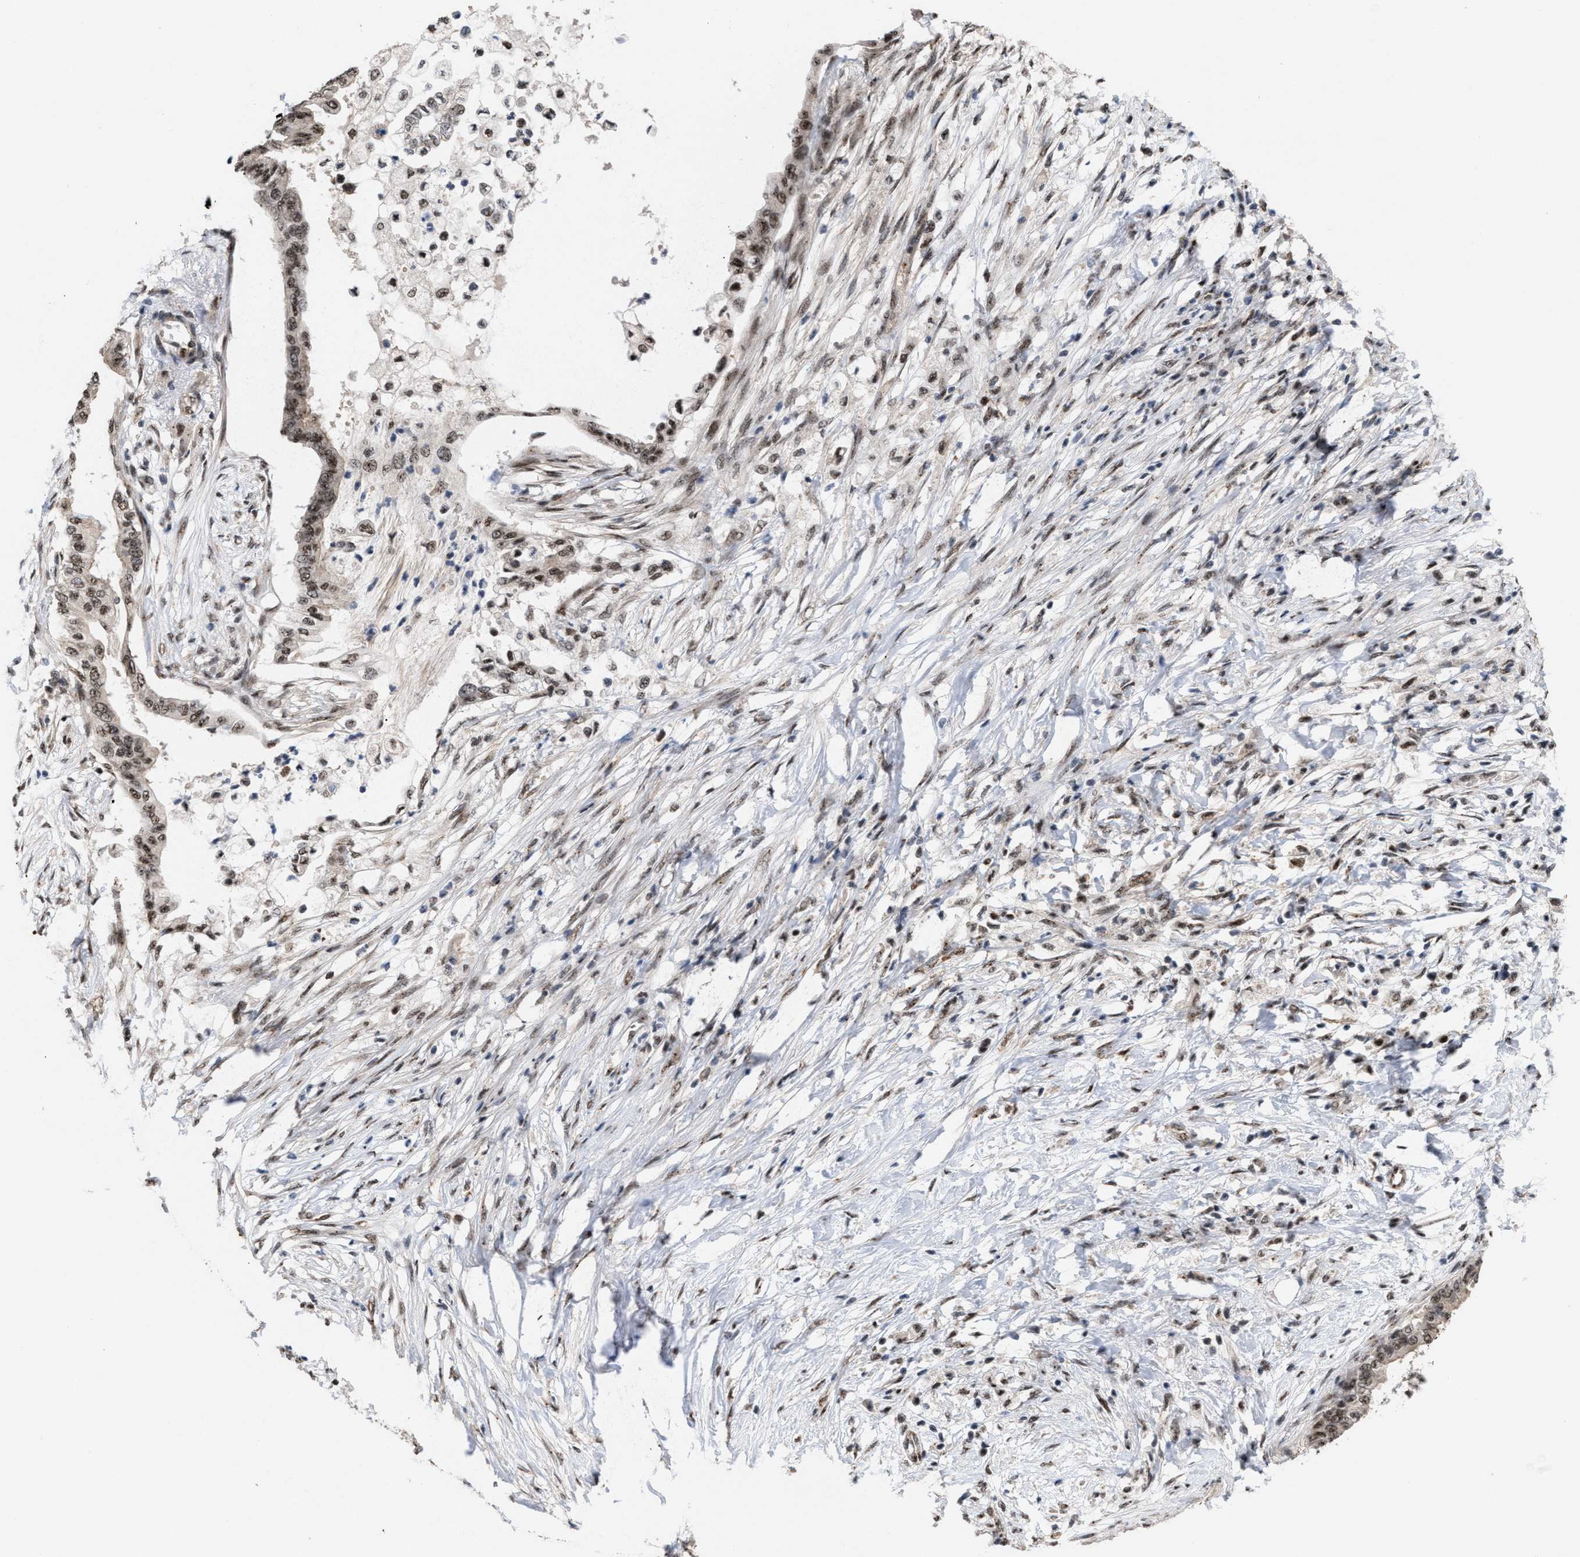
{"staining": {"intensity": "moderate", "quantity": ">75%", "location": "nuclear"}, "tissue": "pancreatic cancer", "cell_type": "Tumor cells", "image_type": "cancer", "snomed": [{"axis": "morphology", "description": "Normal tissue, NOS"}, {"axis": "morphology", "description": "Adenocarcinoma, NOS"}, {"axis": "topography", "description": "Pancreas"}, {"axis": "topography", "description": "Duodenum"}], "caption": "A brown stain labels moderate nuclear positivity of a protein in pancreatic cancer (adenocarcinoma) tumor cells. The staining was performed using DAB (3,3'-diaminobenzidine) to visualize the protein expression in brown, while the nuclei were stained in blue with hematoxylin (Magnification: 20x).", "gene": "EIF4A3", "patient": {"sex": "female", "age": 60}}